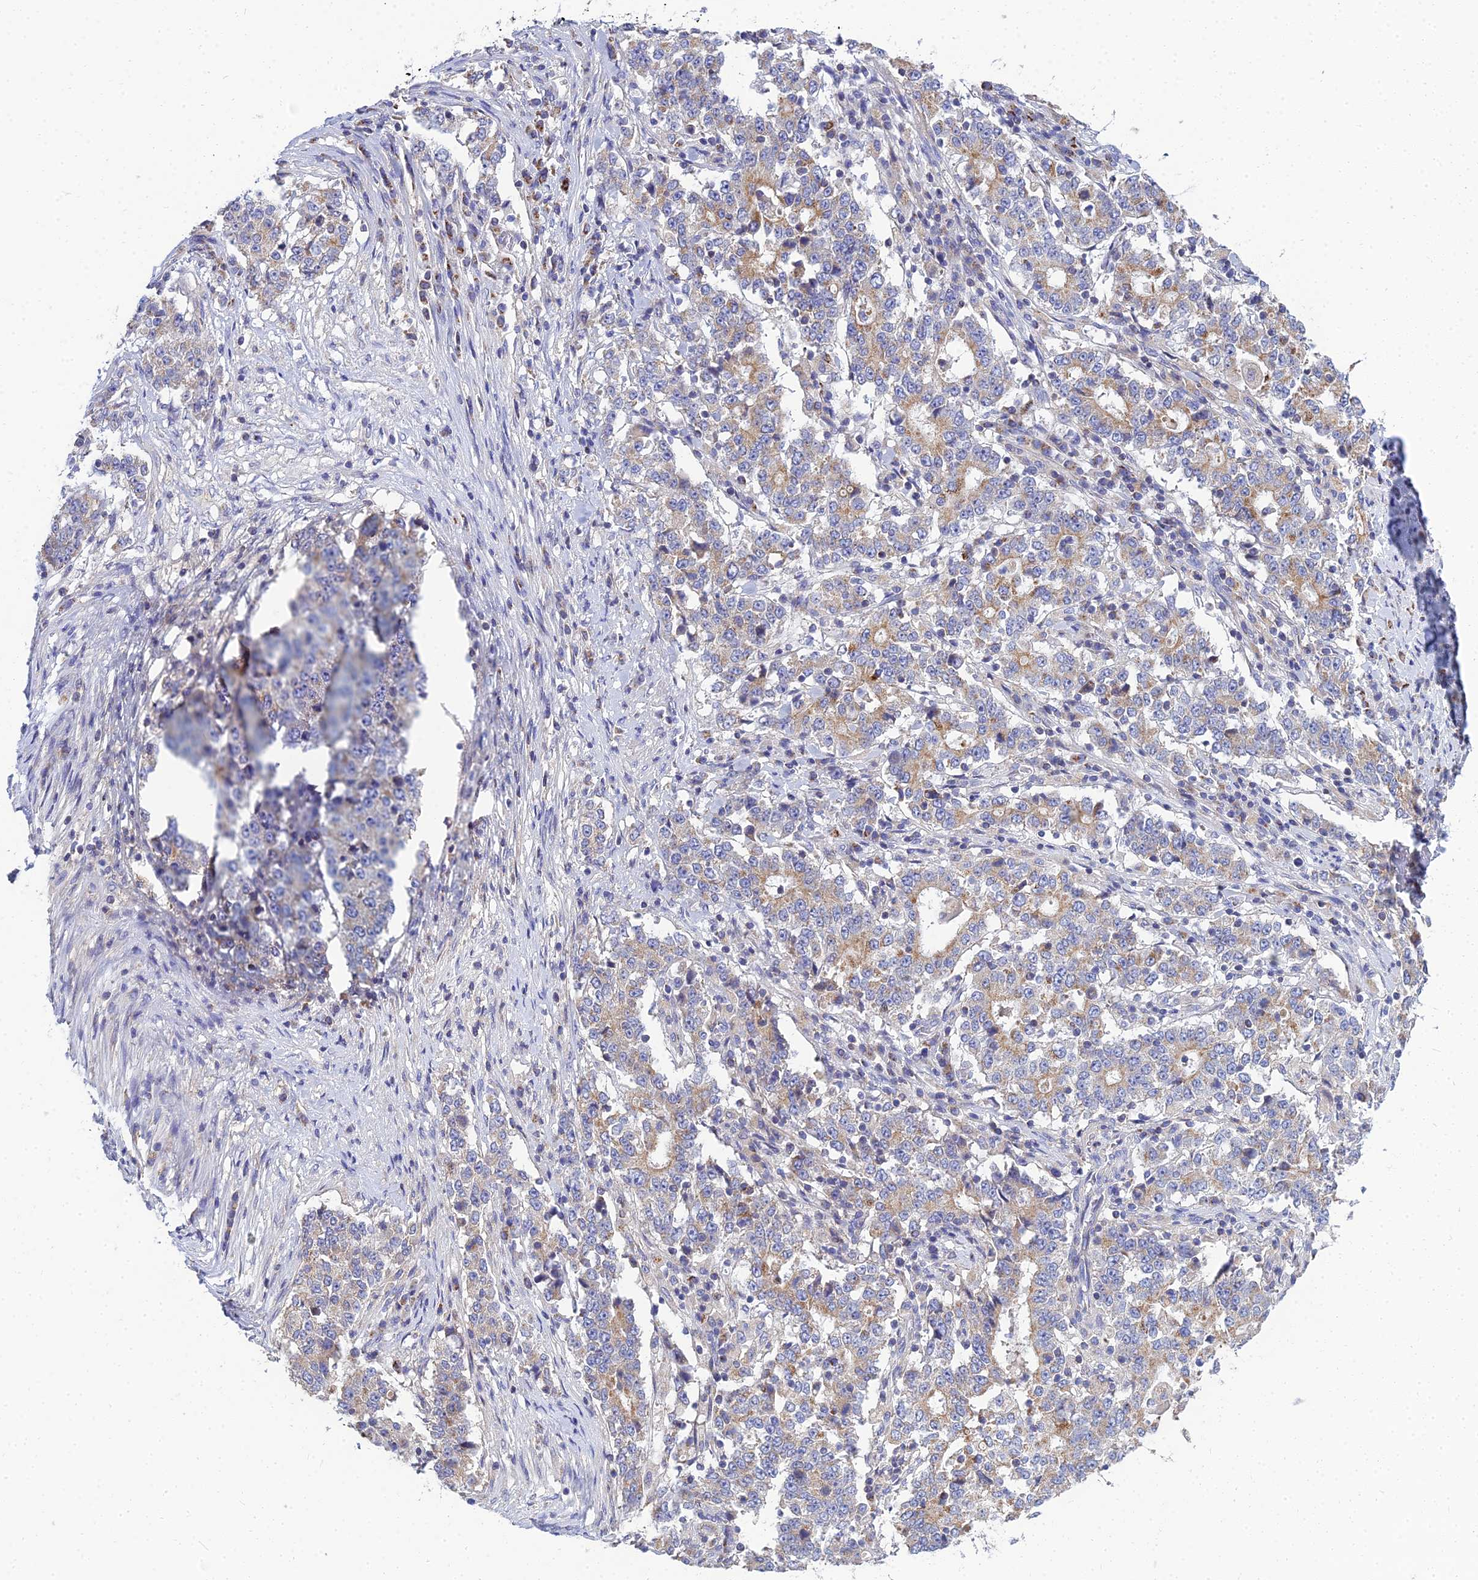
{"staining": {"intensity": "weak", "quantity": ">75%", "location": "cytoplasmic/membranous"}, "tissue": "stomach cancer", "cell_type": "Tumor cells", "image_type": "cancer", "snomed": [{"axis": "morphology", "description": "Adenocarcinoma, NOS"}, {"axis": "topography", "description": "Stomach"}], "caption": "Protein positivity by immunohistochemistry (IHC) displays weak cytoplasmic/membranous staining in about >75% of tumor cells in adenocarcinoma (stomach).", "gene": "NPY", "patient": {"sex": "male", "age": 59}}